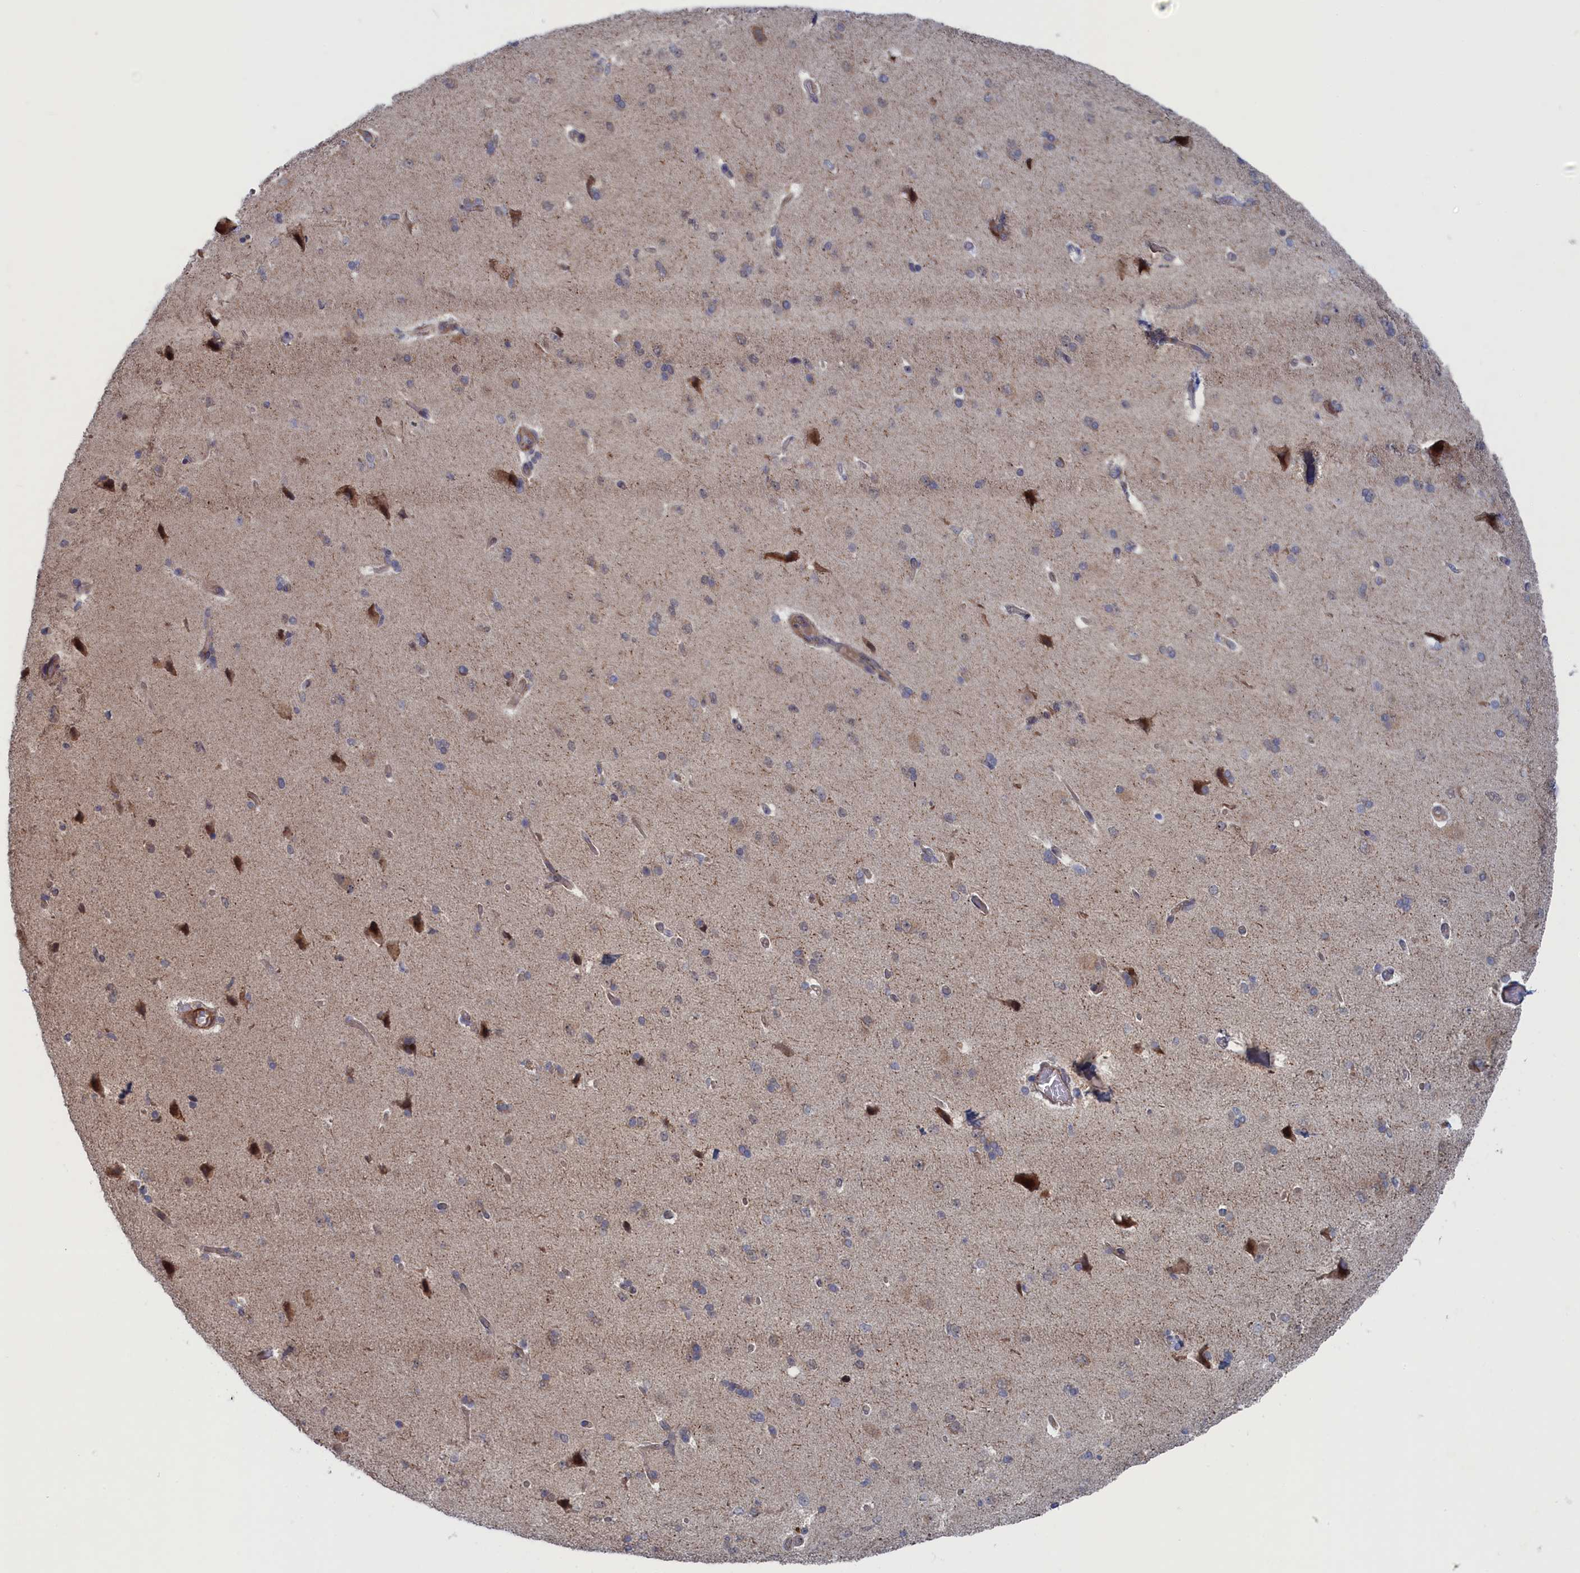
{"staining": {"intensity": "moderate", "quantity": "25%-75%", "location": "cytoplasmic/membranous"}, "tissue": "cerebral cortex", "cell_type": "Endothelial cells", "image_type": "normal", "snomed": [{"axis": "morphology", "description": "Normal tissue, NOS"}, {"axis": "topography", "description": "Cerebral cortex"}], "caption": "The image shows staining of unremarkable cerebral cortex, revealing moderate cytoplasmic/membranous protein expression (brown color) within endothelial cells.", "gene": "FILIP1L", "patient": {"sex": "male", "age": 62}}